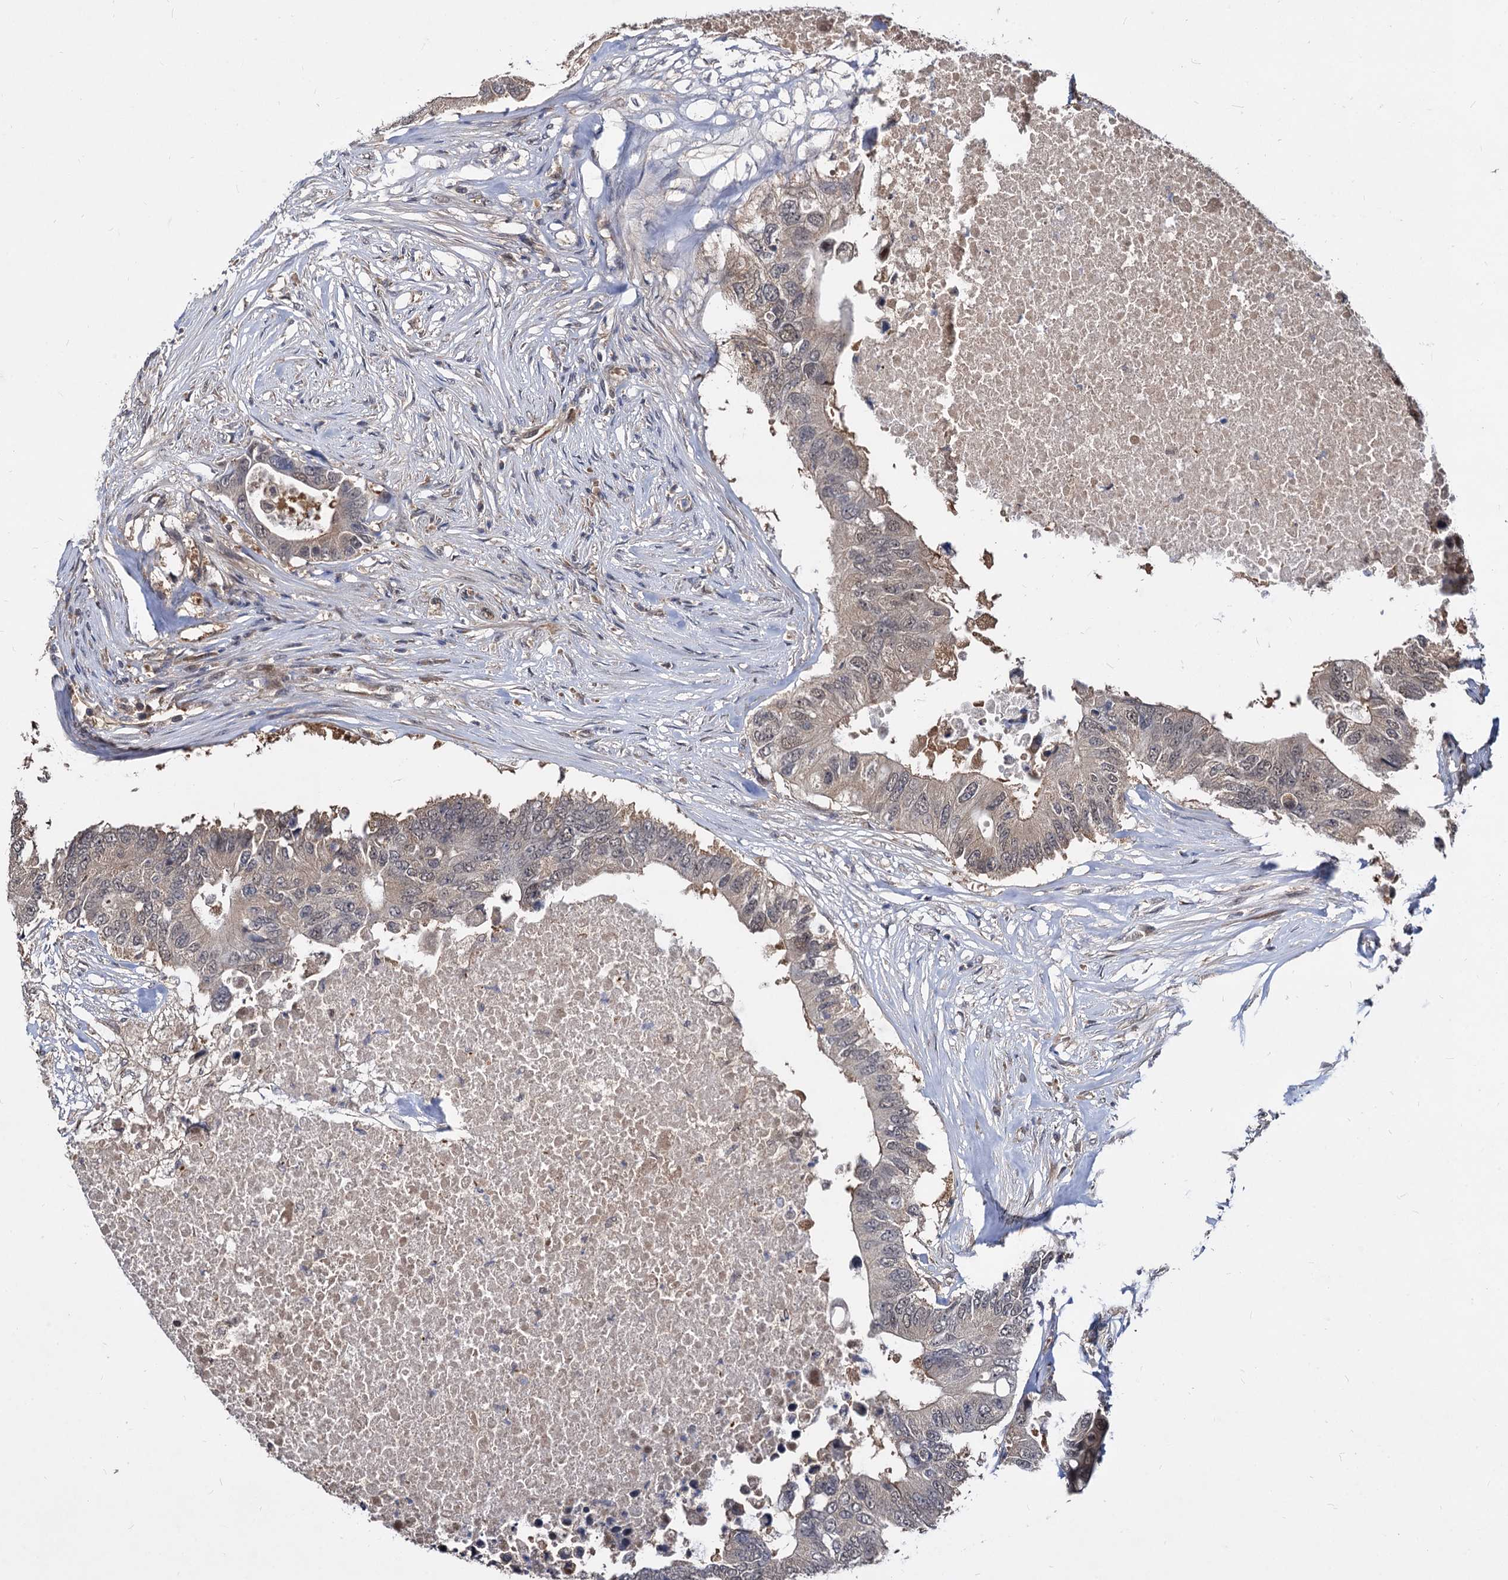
{"staining": {"intensity": "weak", "quantity": ">75%", "location": "cytoplasmic/membranous,nuclear"}, "tissue": "colorectal cancer", "cell_type": "Tumor cells", "image_type": "cancer", "snomed": [{"axis": "morphology", "description": "Adenocarcinoma, NOS"}, {"axis": "topography", "description": "Colon"}], "caption": "Approximately >75% of tumor cells in adenocarcinoma (colorectal) reveal weak cytoplasmic/membranous and nuclear protein expression as visualized by brown immunohistochemical staining.", "gene": "PSMD4", "patient": {"sex": "male", "age": 71}}